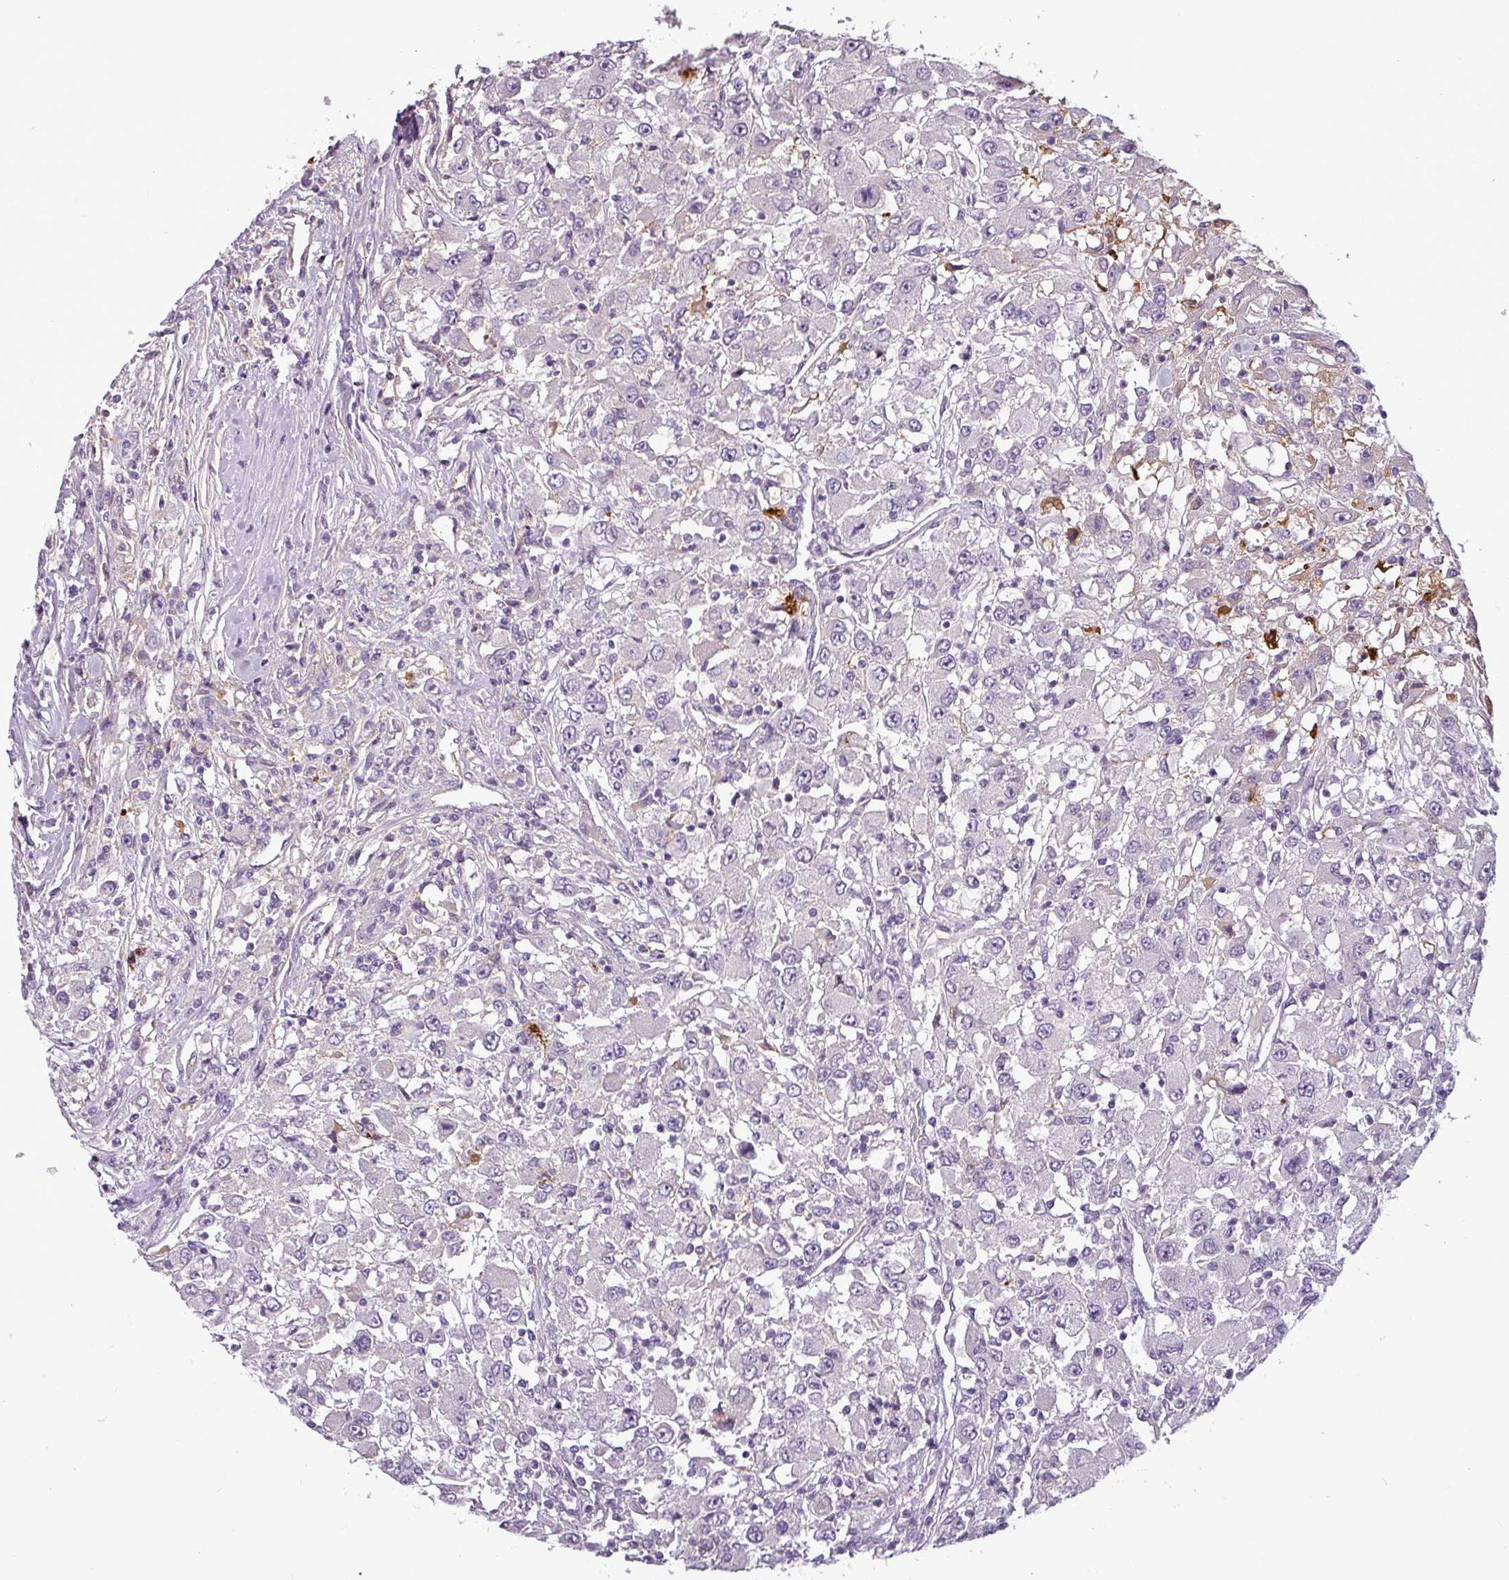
{"staining": {"intensity": "negative", "quantity": "none", "location": "none"}, "tissue": "renal cancer", "cell_type": "Tumor cells", "image_type": "cancer", "snomed": [{"axis": "morphology", "description": "Adenocarcinoma, NOS"}, {"axis": "topography", "description": "Kidney"}], "caption": "This image is of renal cancer (adenocarcinoma) stained with immunohistochemistry (IHC) to label a protein in brown with the nuclei are counter-stained blue. There is no expression in tumor cells.", "gene": "APOC1", "patient": {"sex": "female", "age": 67}}